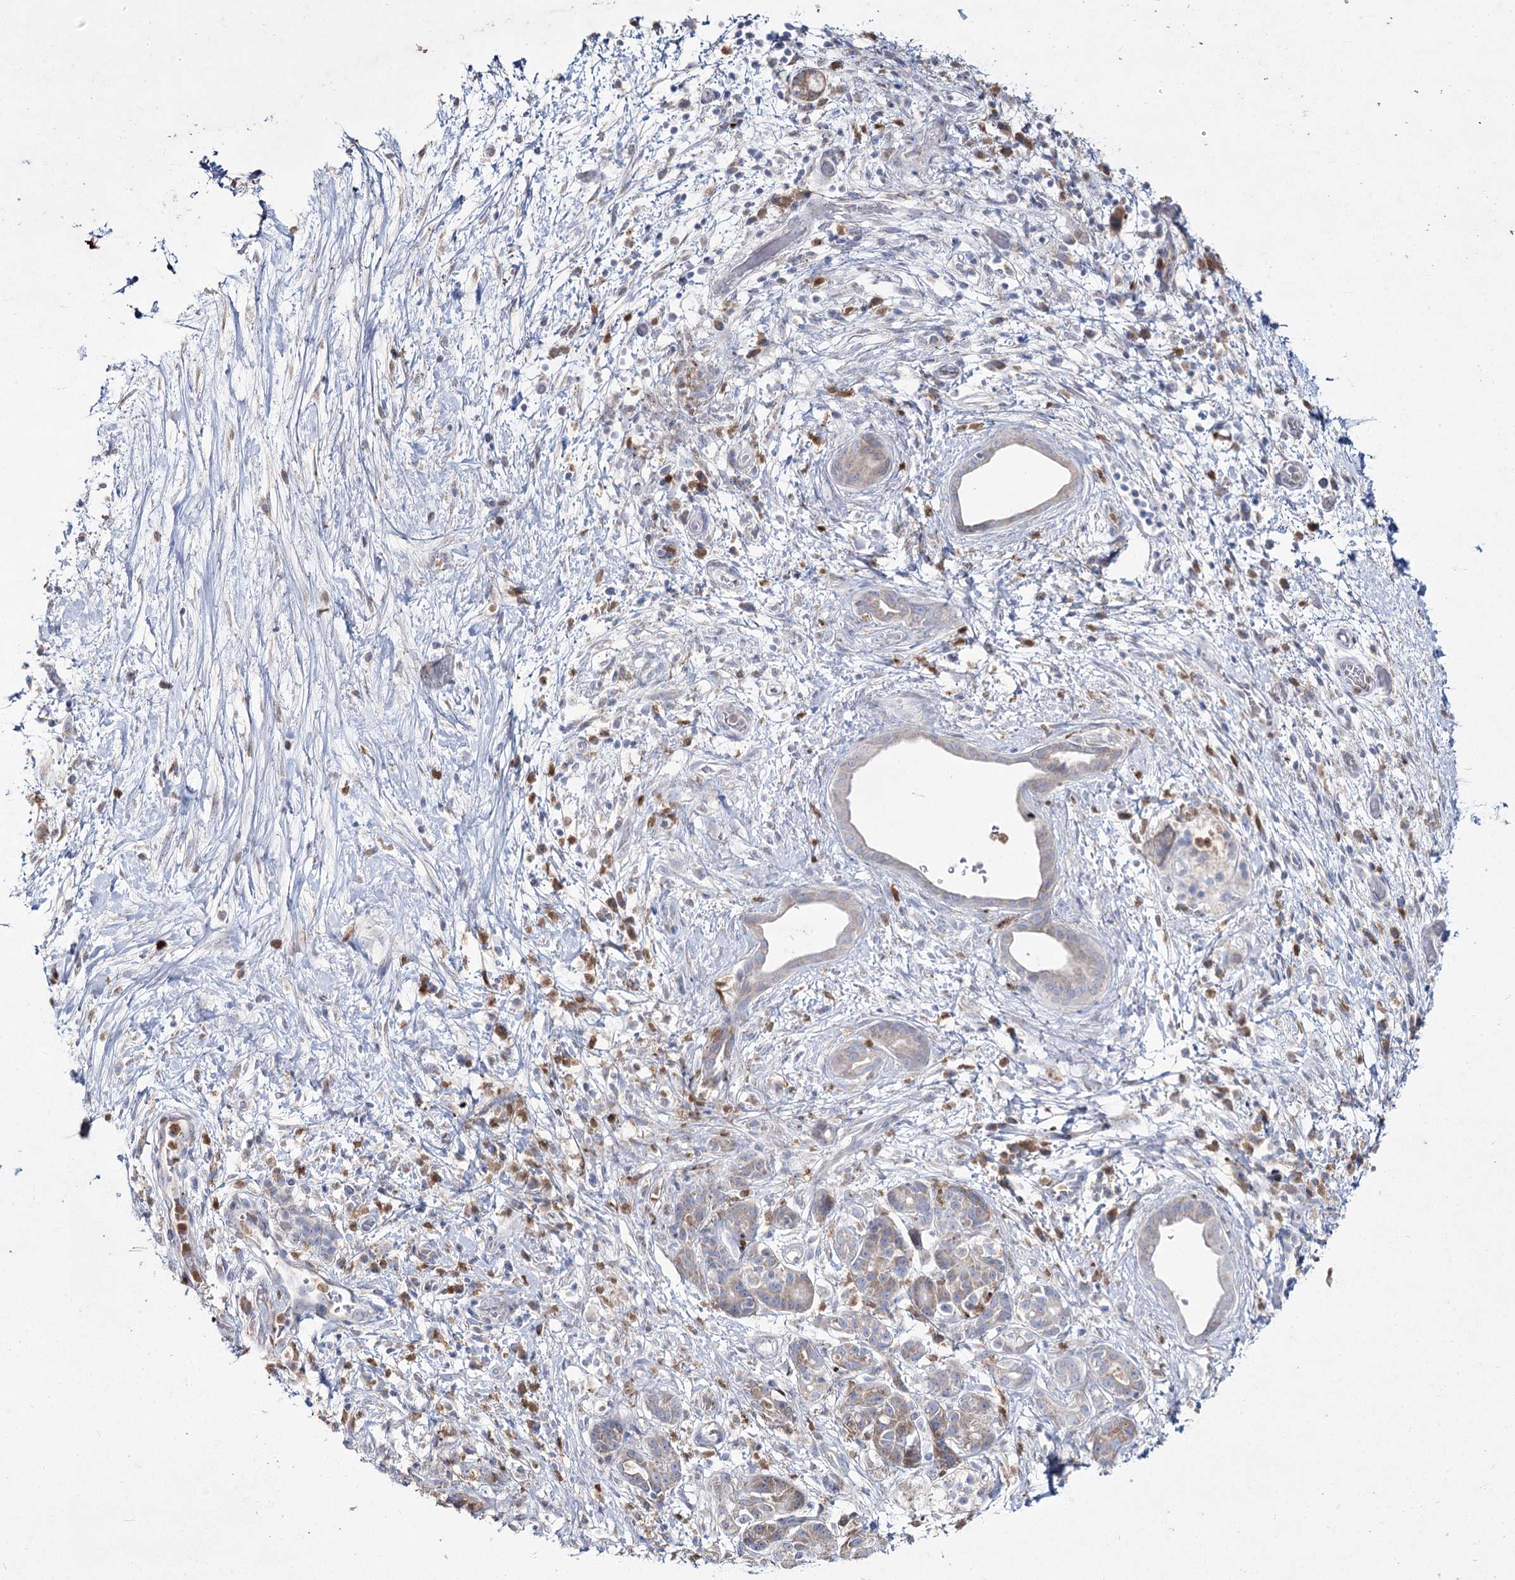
{"staining": {"intensity": "negative", "quantity": "none", "location": "none"}, "tissue": "pancreatic cancer", "cell_type": "Tumor cells", "image_type": "cancer", "snomed": [{"axis": "morphology", "description": "Adenocarcinoma, NOS"}, {"axis": "topography", "description": "Pancreas"}], "caption": "High power microscopy photomicrograph of an immunohistochemistry micrograph of adenocarcinoma (pancreatic), revealing no significant positivity in tumor cells. (DAB (3,3'-diaminobenzidine) immunohistochemistry (IHC) with hematoxylin counter stain).", "gene": "NIPAL4", "patient": {"sex": "female", "age": 73}}